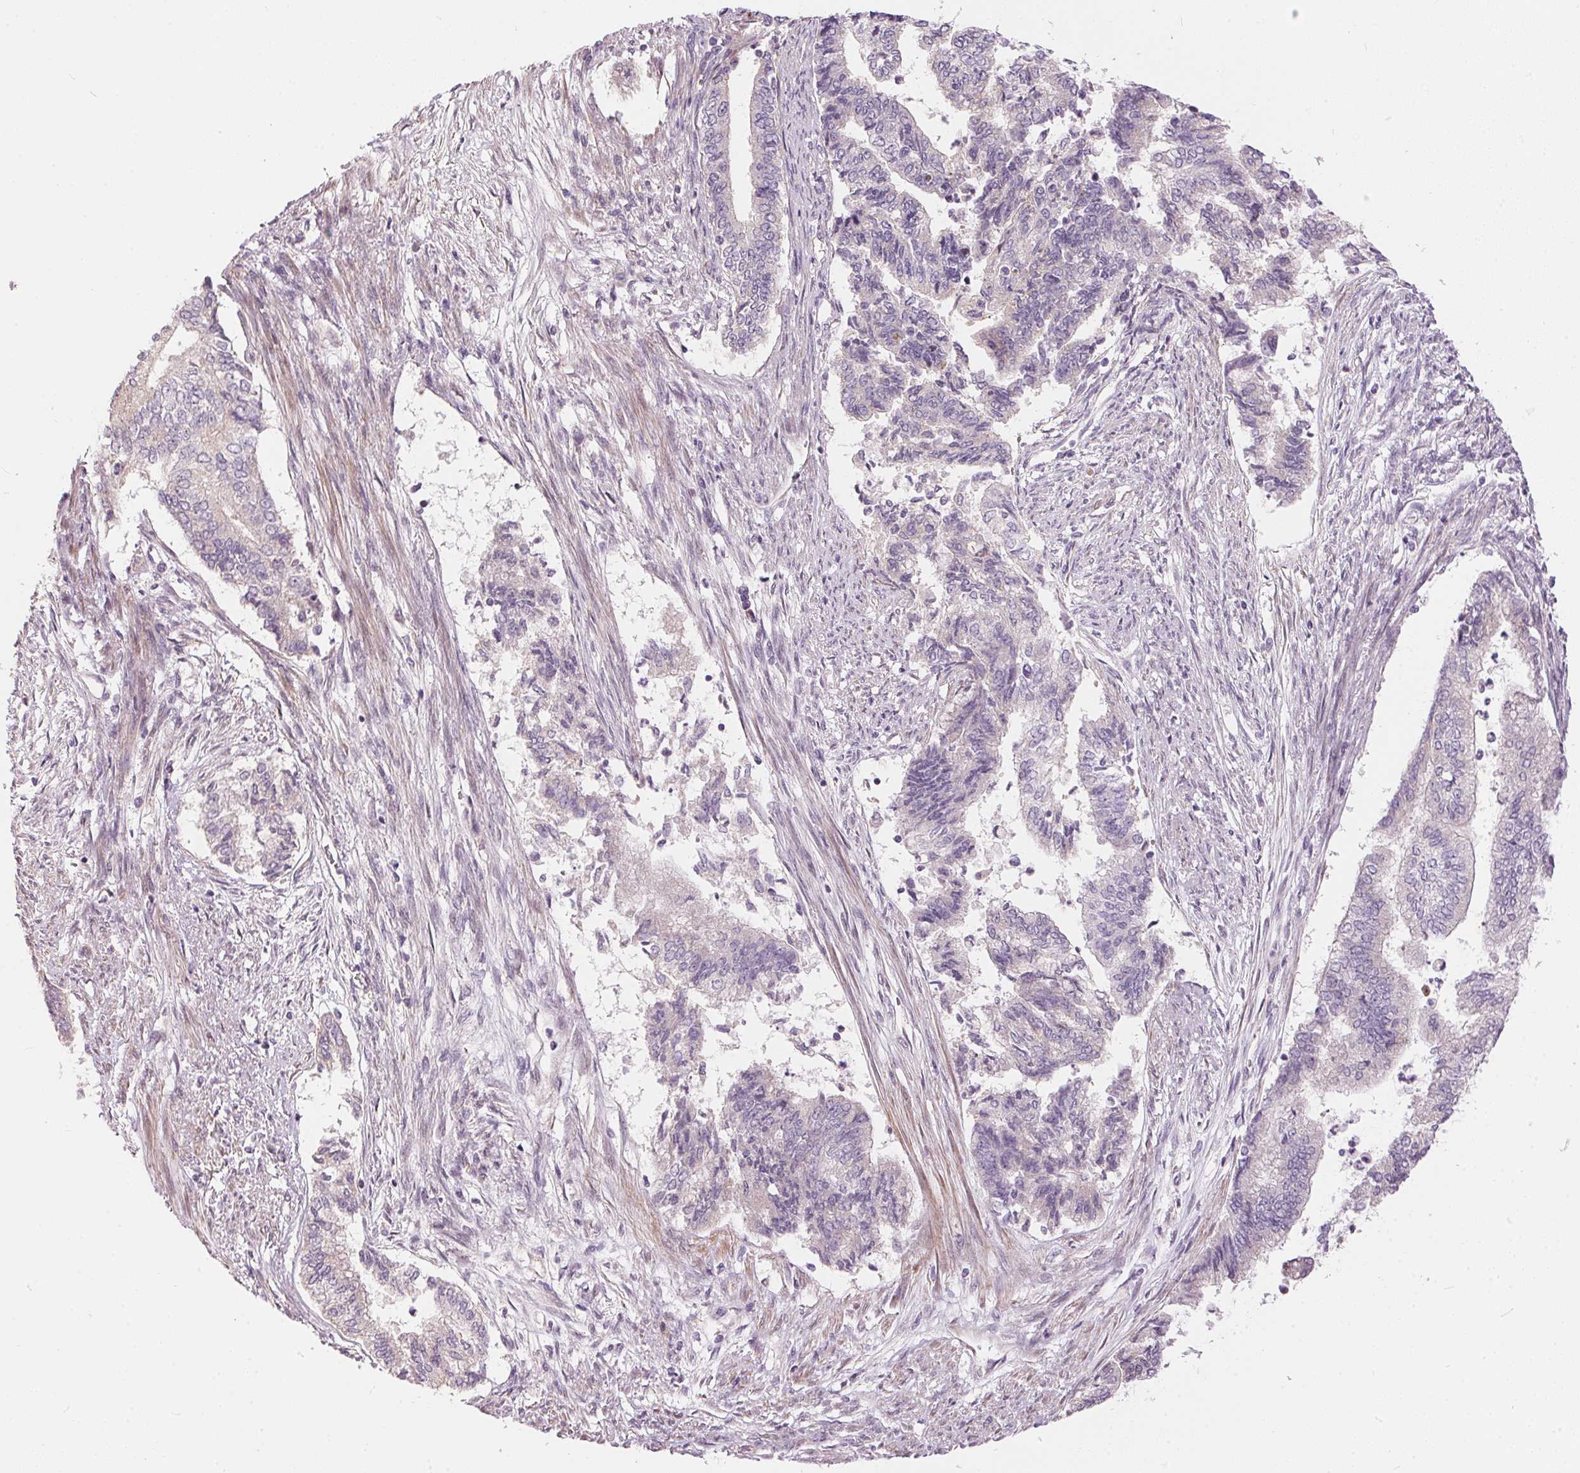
{"staining": {"intensity": "negative", "quantity": "none", "location": "none"}, "tissue": "endometrial cancer", "cell_type": "Tumor cells", "image_type": "cancer", "snomed": [{"axis": "morphology", "description": "Adenocarcinoma, NOS"}, {"axis": "topography", "description": "Endometrium"}], "caption": "A photomicrograph of endometrial cancer stained for a protein shows no brown staining in tumor cells. The staining is performed using DAB (3,3'-diaminobenzidine) brown chromogen with nuclei counter-stained in using hematoxylin.", "gene": "UNC13B", "patient": {"sex": "female", "age": 65}}